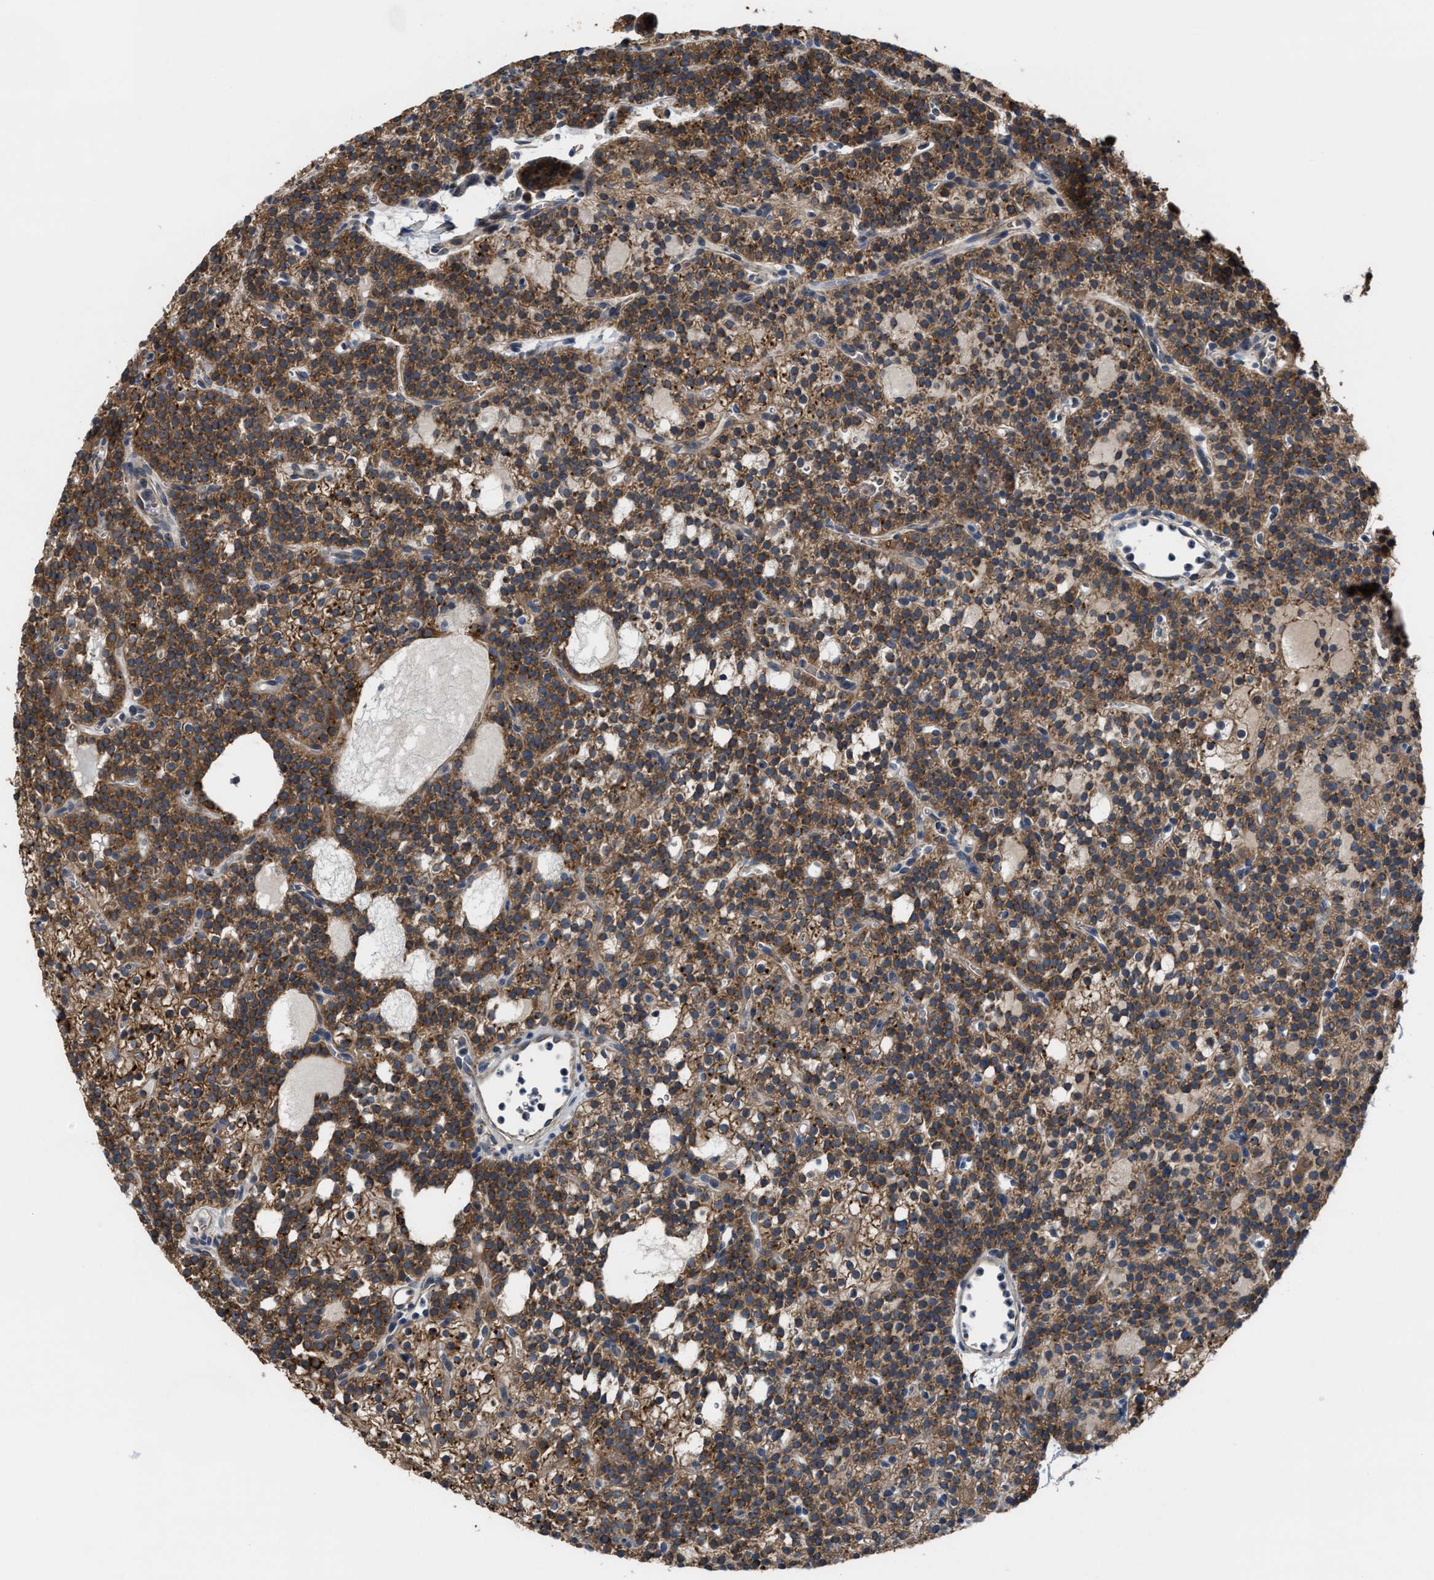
{"staining": {"intensity": "moderate", "quantity": ">75%", "location": "cytoplasmic/membranous"}, "tissue": "parathyroid gland", "cell_type": "Glandular cells", "image_type": "normal", "snomed": [{"axis": "morphology", "description": "Normal tissue, NOS"}, {"axis": "morphology", "description": "Adenoma, NOS"}, {"axis": "topography", "description": "Parathyroid gland"}], "caption": "A medium amount of moderate cytoplasmic/membranous expression is seen in about >75% of glandular cells in benign parathyroid gland.", "gene": "SELENOM", "patient": {"sex": "female", "age": 74}}